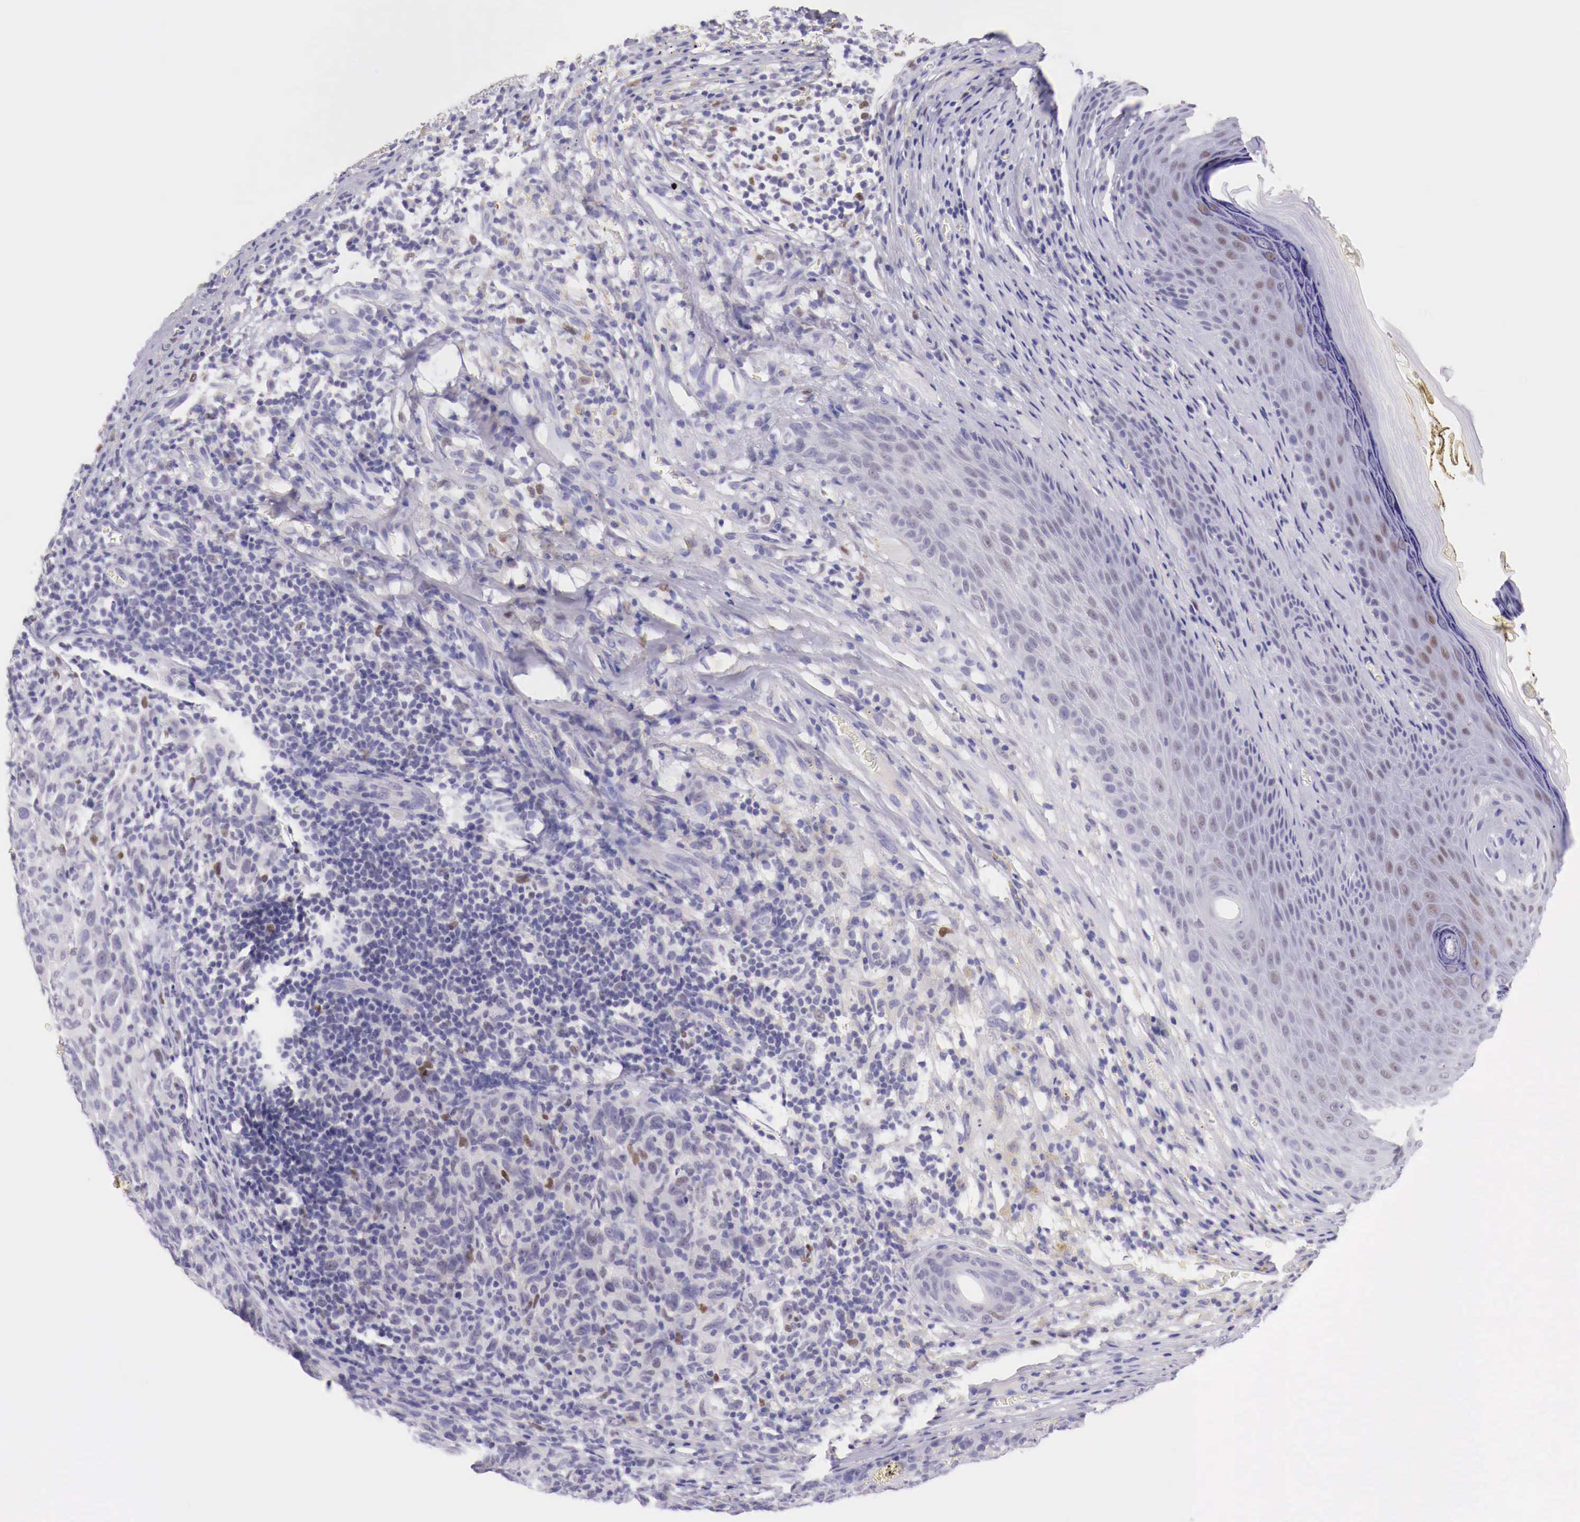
{"staining": {"intensity": "negative", "quantity": "none", "location": "none"}, "tissue": "melanoma", "cell_type": "Tumor cells", "image_type": "cancer", "snomed": [{"axis": "morphology", "description": "Malignant melanoma, NOS"}, {"axis": "topography", "description": "Skin"}], "caption": "Immunohistochemistry (IHC) histopathology image of neoplastic tissue: melanoma stained with DAB (3,3'-diaminobenzidine) displays no significant protein staining in tumor cells.", "gene": "BCL6", "patient": {"sex": "male", "age": 76}}